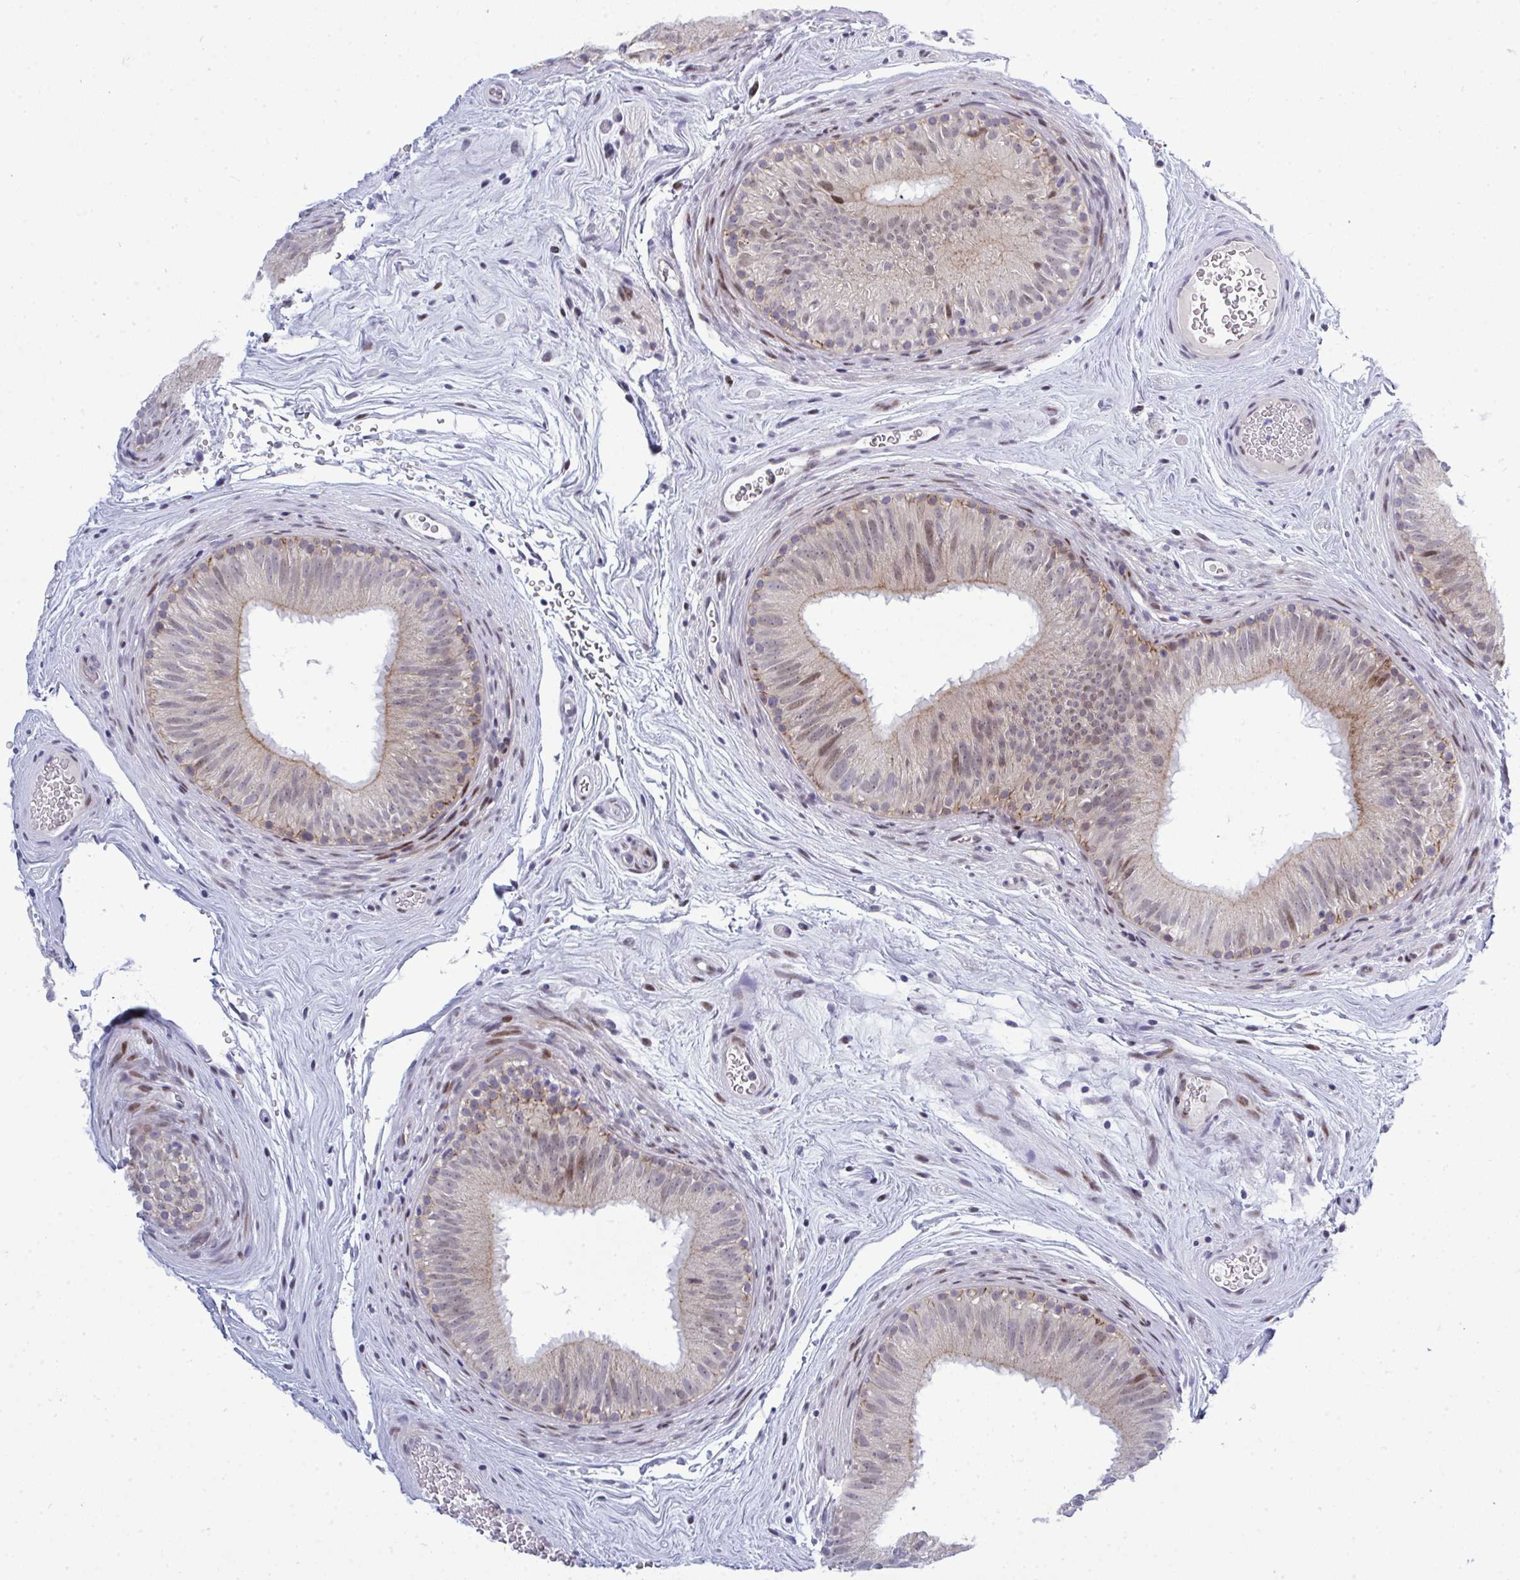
{"staining": {"intensity": "moderate", "quantity": "<25%", "location": "nuclear"}, "tissue": "epididymis", "cell_type": "Glandular cells", "image_type": "normal", "snomed": [{"axis": "morphology", "description": "Normal tissue, NOS"}, {"axis": "topography", "description": "Epididymis"}], "caption": "About <25% of glandular cells in unremarkable epididymis demonstrate moderate nuclear protein staining as visualized by brown immunohistochemical staining.", "gene": "TAB1", "patient": {"sex": "male", "age": 44}}